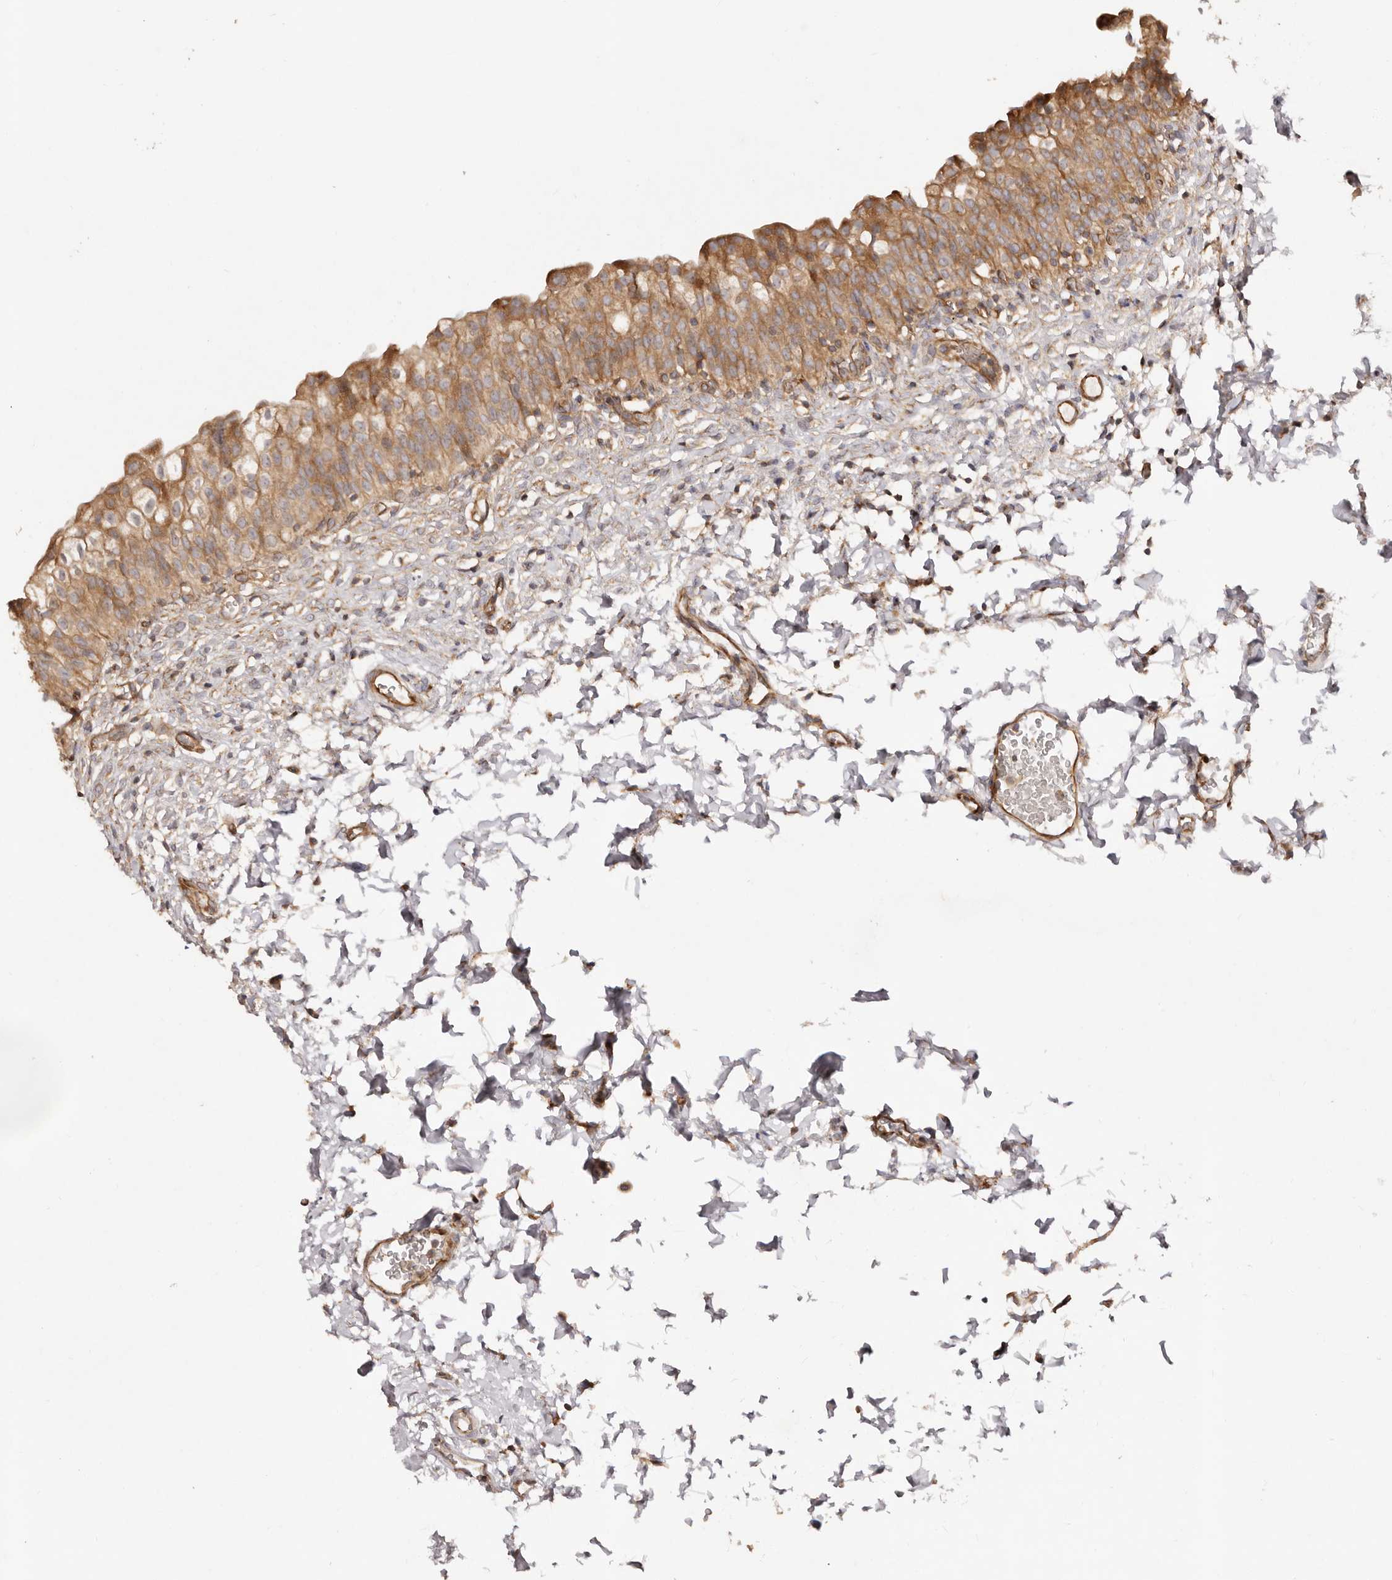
{"staining": {"intensity": "strong", "quantity": ">75%", "location": "cytoplasmic/membranous"}, "tissue": "urinary bladder", "cell_type": "Urothelial cells", "image_type": "normal", "snomed": [{"axis": "morphology", "description": "Normal tissue, NOS"}, {"axis": "topography", "description": "Urinary bladder"}], "caption": "Unremarkable urinary bladder shows strong cytoplasmic/membranous positivity in approximately >75% of urothelial cells.", "gene": "RPS6", "patient": {"sex": "male", "age": 55}}